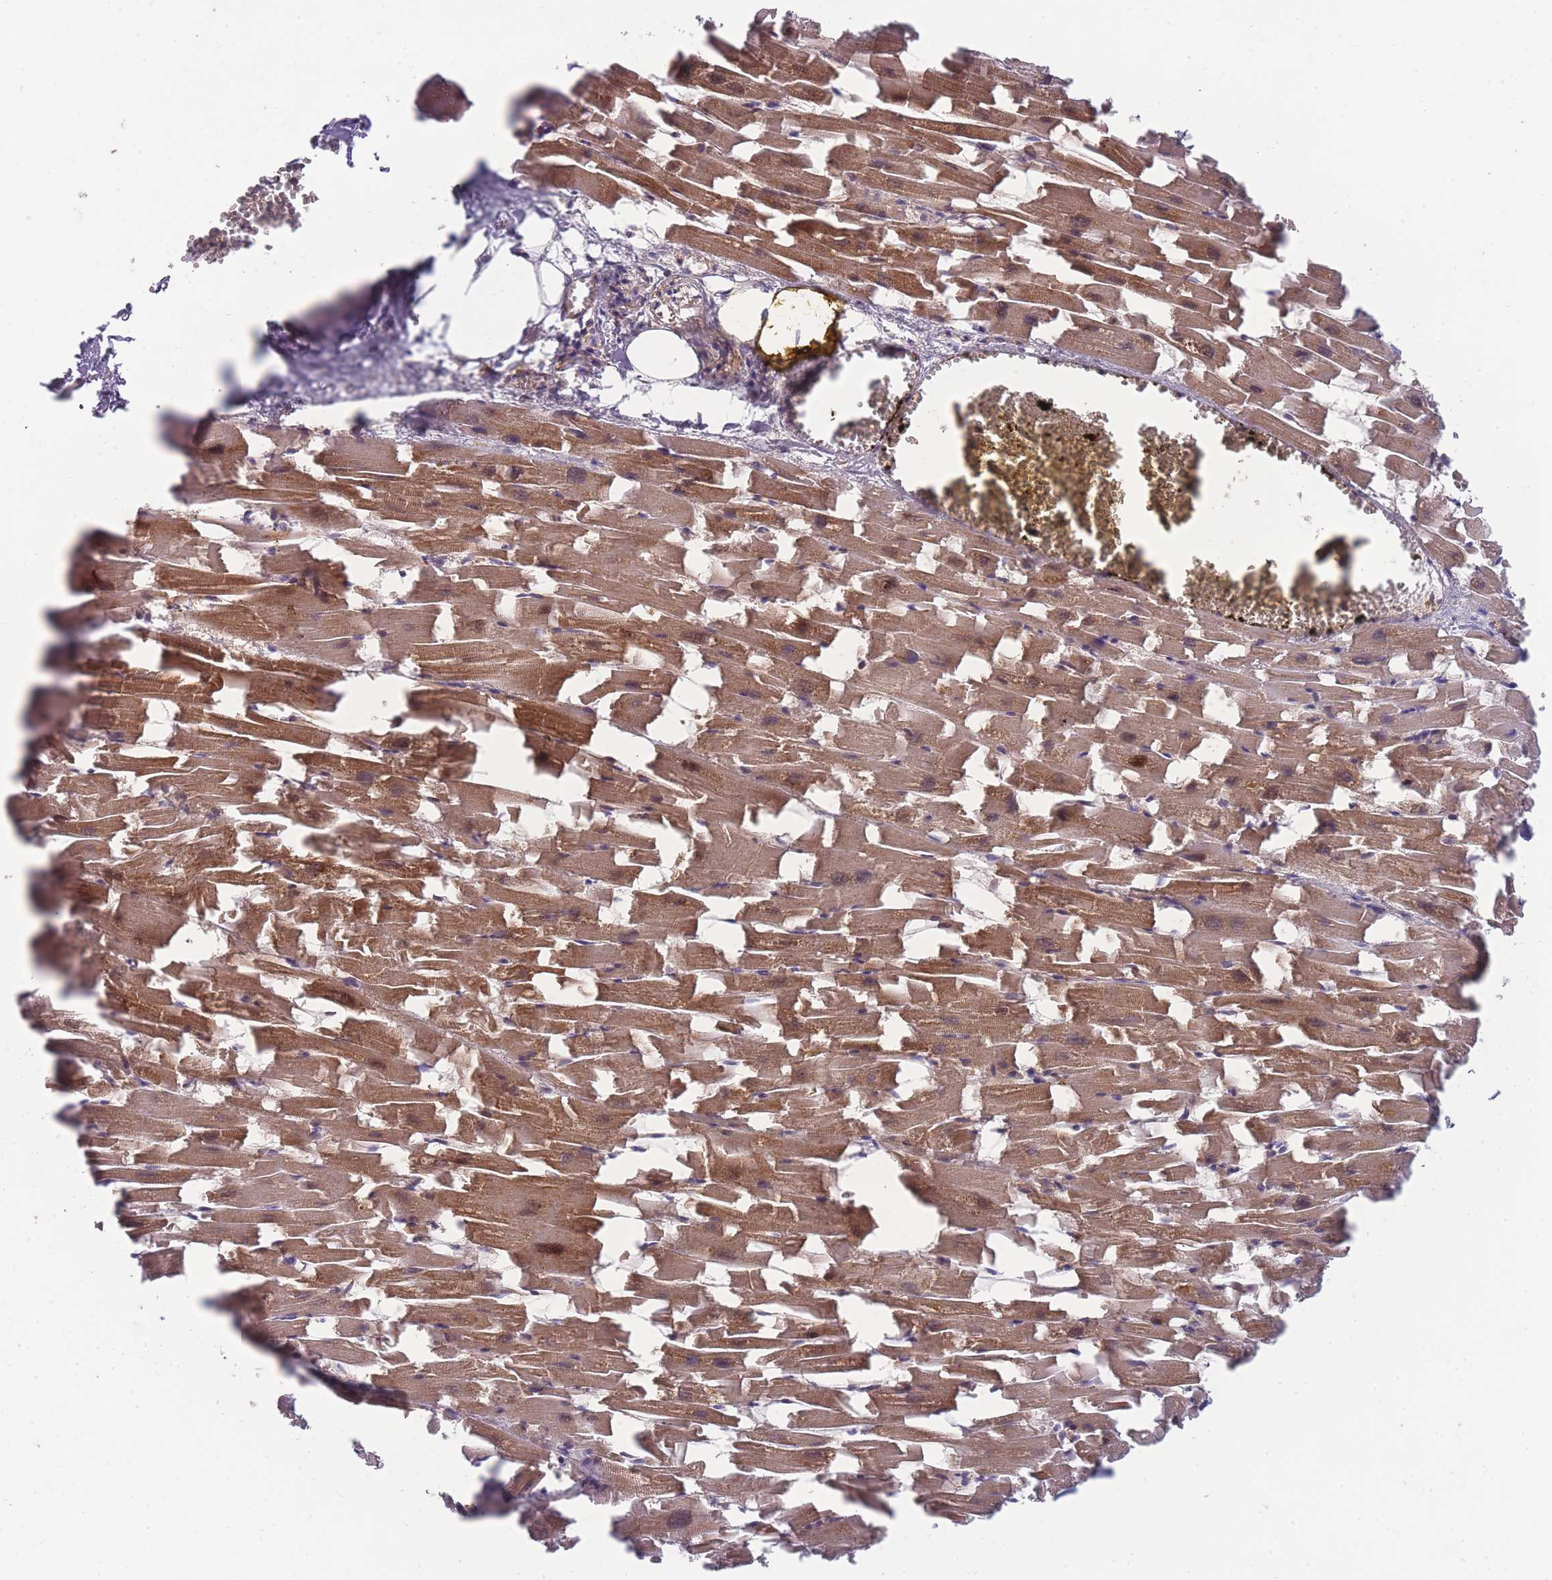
{"staining": {"intensity": "moderate", "quantity": ">75%", "location": "cytoplasmic/membranous"}, "tissue": "heart muscle", "cell_type": "Cardiomyocytes", "image_type": "normal", "snomed": [{"axis": "morphology", "description": "Normal tissue, NOS"}, {"axis": "topography", "description": "Heart"}], "caption": "Heart muscle stained with immunohistochemistry displays moderate cytoplasmic/membranous staining in about >75% of cardiomyocytes.", "gene": "SLC35B4", "patient": {"sex": "female", "age": 64}}